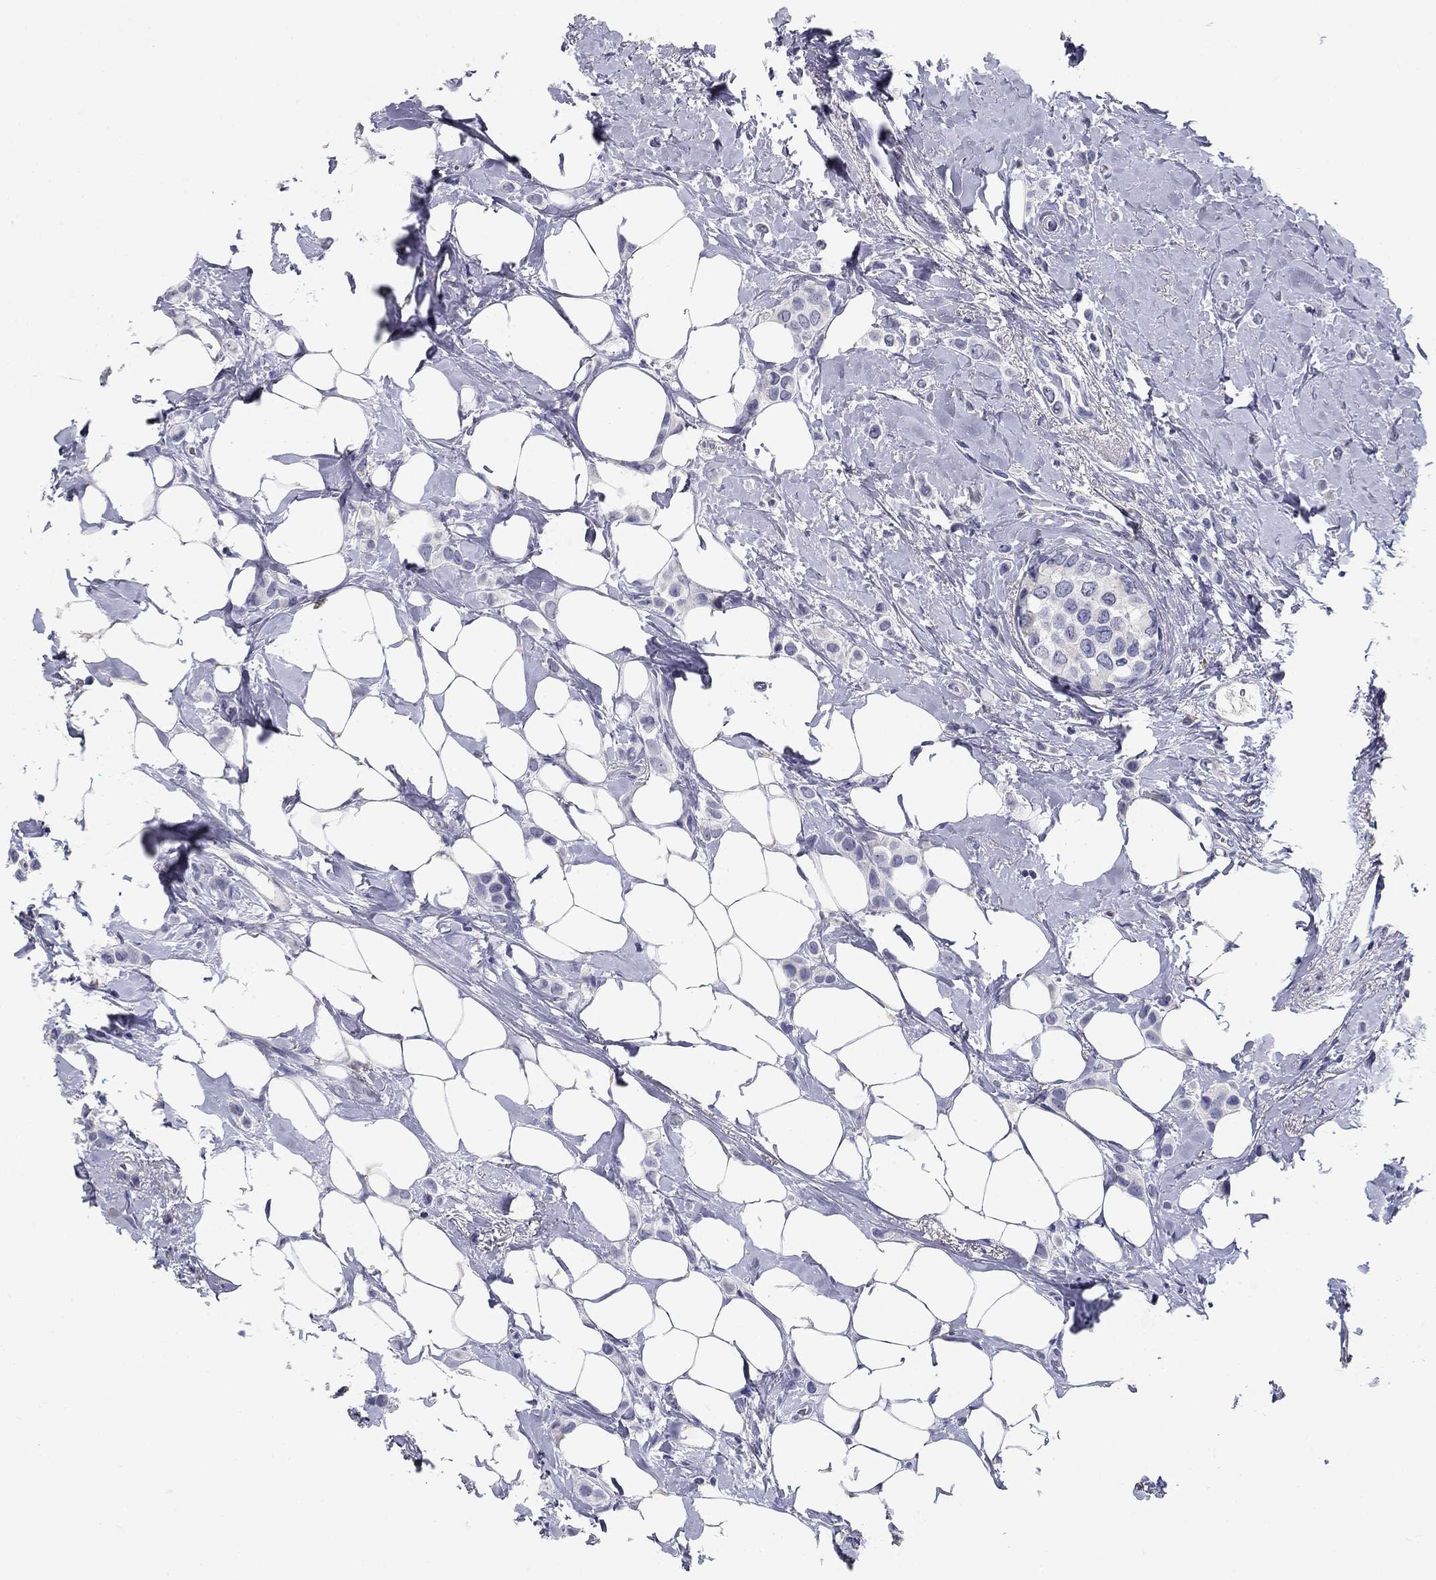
{"staining": {"intensity": "negative", "quantity": "none", "location": "none"}, "tissue": "breast cancer", "cell_type": "Tumor cells", "image_type": "cancer", "snomed": [{"axis": "morphology", "description": "Lobular carcinoma"}, {"axis": "topography", "description": "Breast"}], "caption": "Human breast lobular carcinoma stained for a protein using immunohistochemistry (IHC) reveals no expression in tumor cells.", "gene": "POMC", "patient": {"sex": "female", "age": 66}}